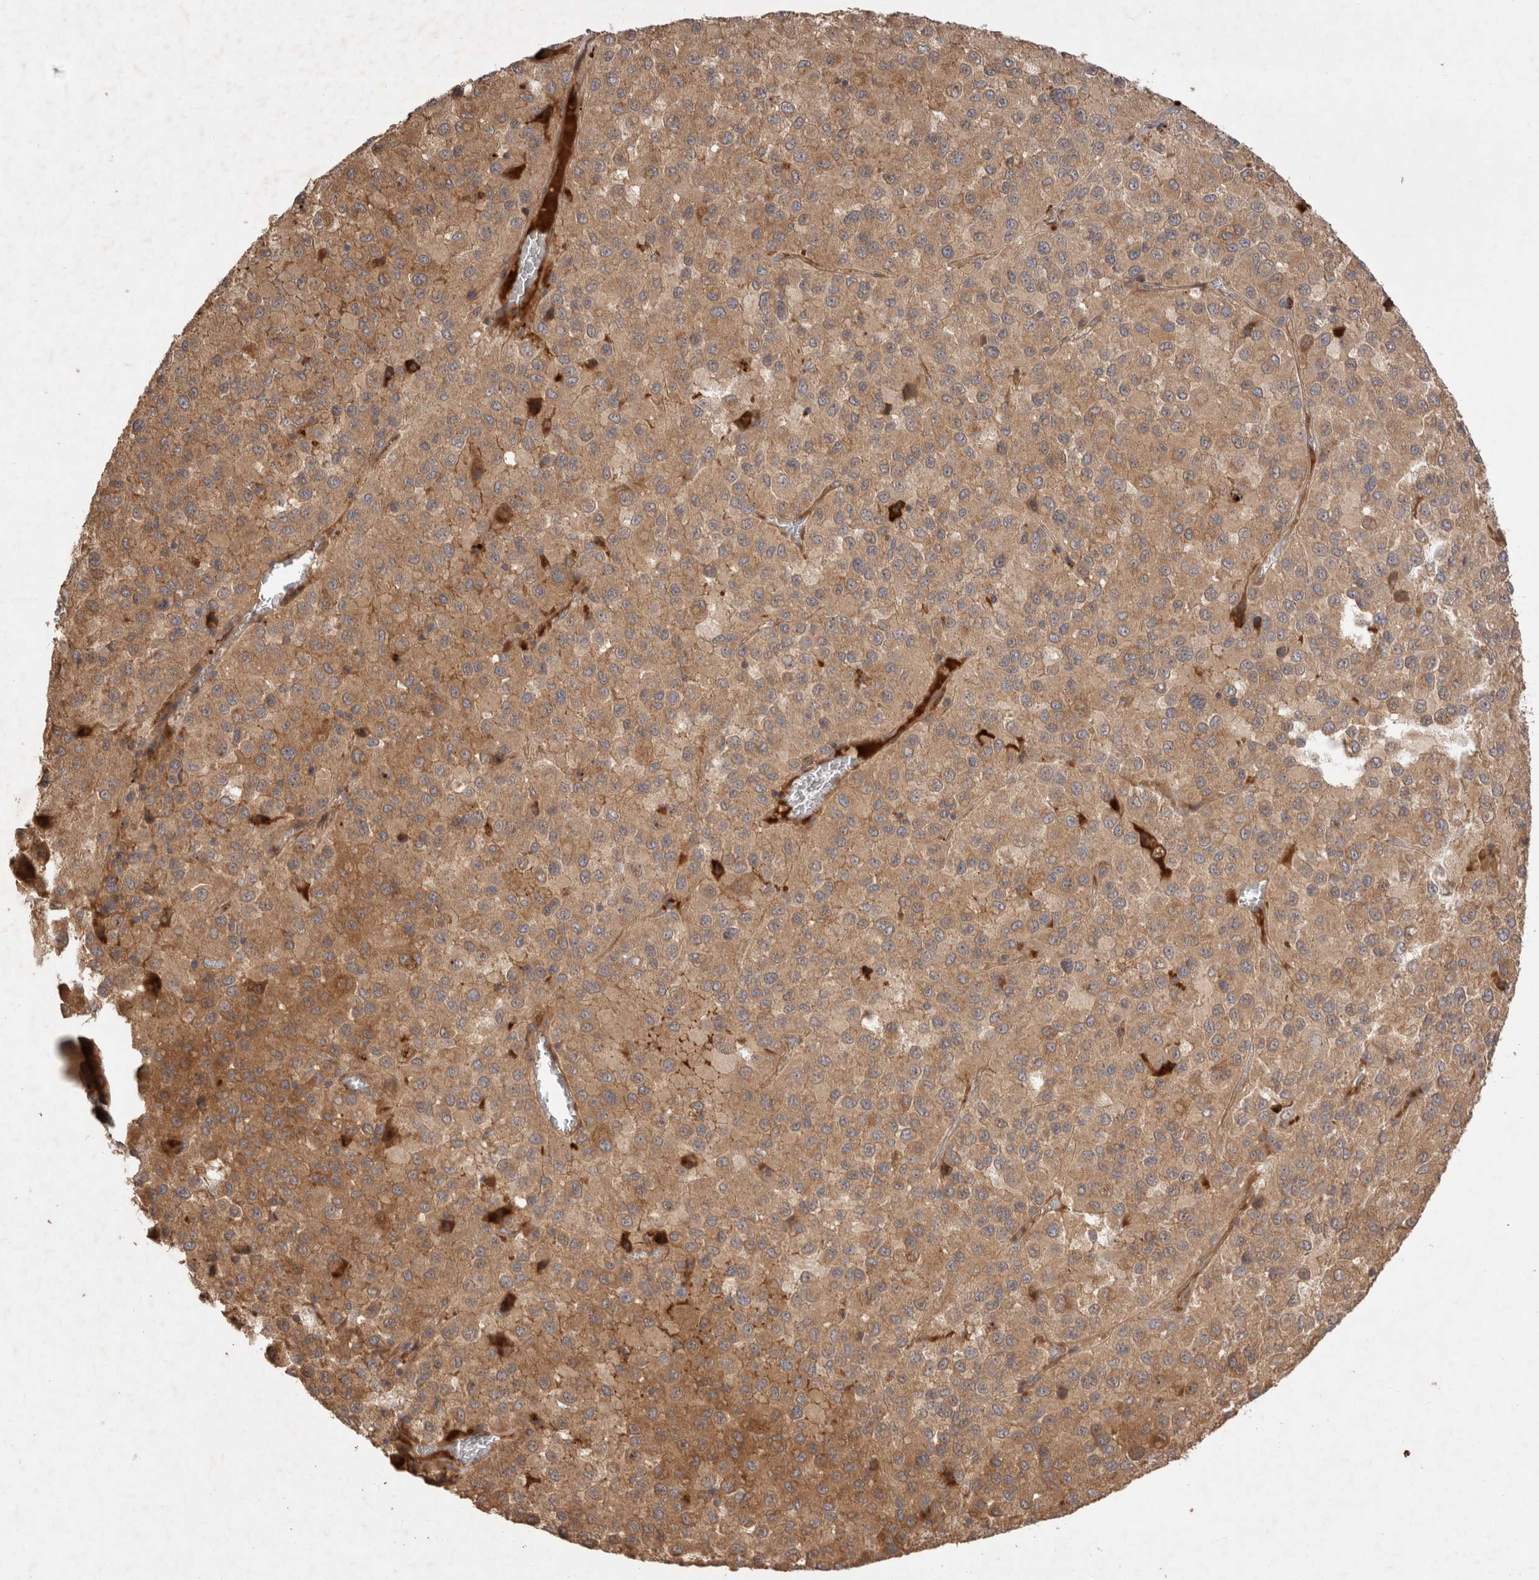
{"staining": {"intensity": "moderate", "quantity": ">75%", "location": "cytoplasmic/membranous"}, "tissue": "melanoma", "cell_type": "Tumor cells", "image_type": "cancer", "snomed": [{"axis": "morphology", "description": "Malignant melanoma, Metastatic site"}, {"axis": "topography", "description": "Lung"}], "caption": "Immunohistochemistry (IHC) image of malignant melanoma (metastatic site) stained for a protein (brown), which reveals medium levels of moderate cytoplasmic/membranous positivity in approximately >75% of tumor cells.", "gene": "PPP1R42", "patient": {"sex": "male", "age": 64}}